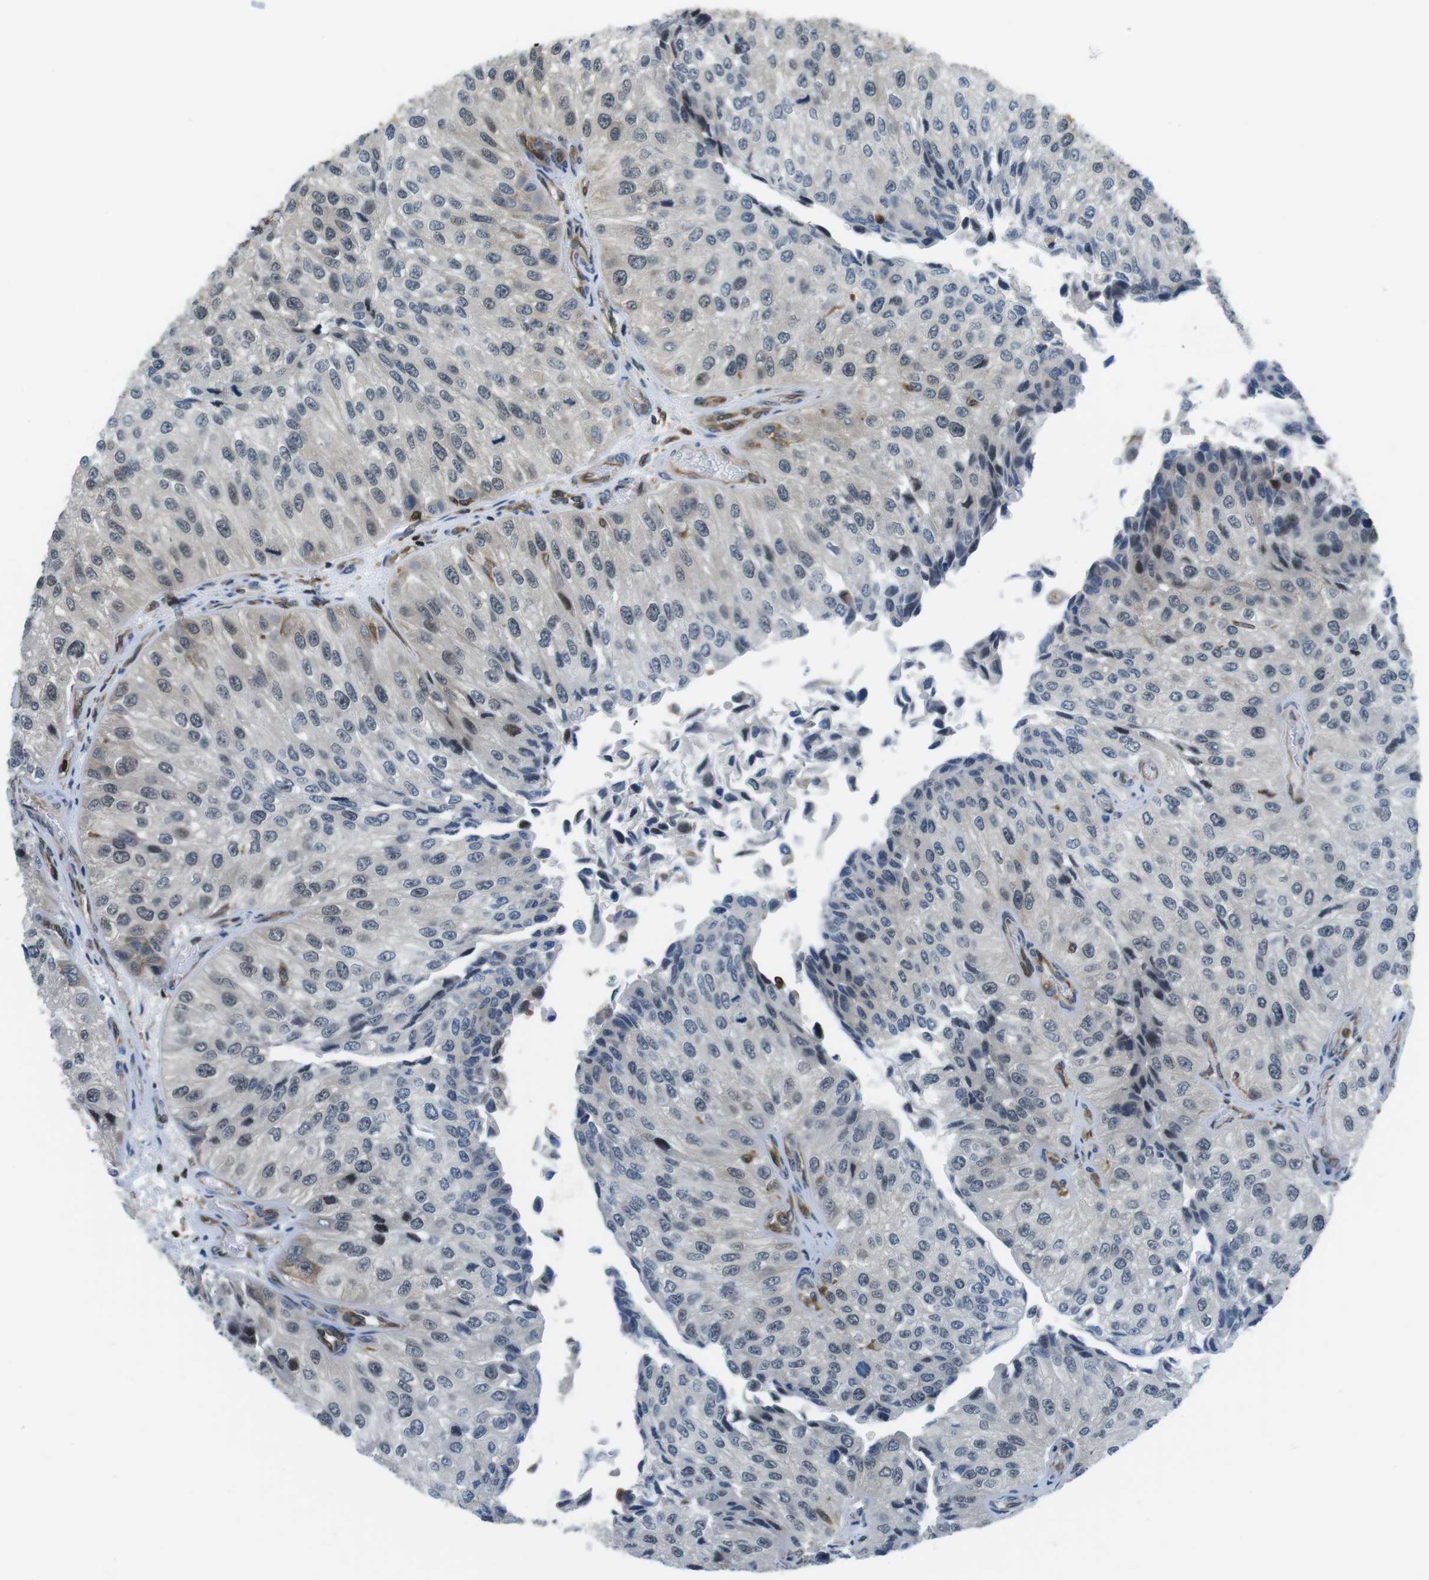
{"staining": {"intensity": "negative", "quantity": "none", "location": "none"}, "tissue": "urothelial cancer", "cell_type": "Tumor cells", "image_type": "cancer", "snomed": [{"axis": "morphology", "description": "Urothelial carcinoma, High grade"}, {"axis": "topography", "description": "Kidney"}, {"axis": "topography", "description": "Urinary bladder"}], "caption": "A photomicrograph of human high-grade urothelial carcinoma is negative for staining in tumor cells.", "gene": "STK10", "patient": {"sex": "male", "age": 77}}